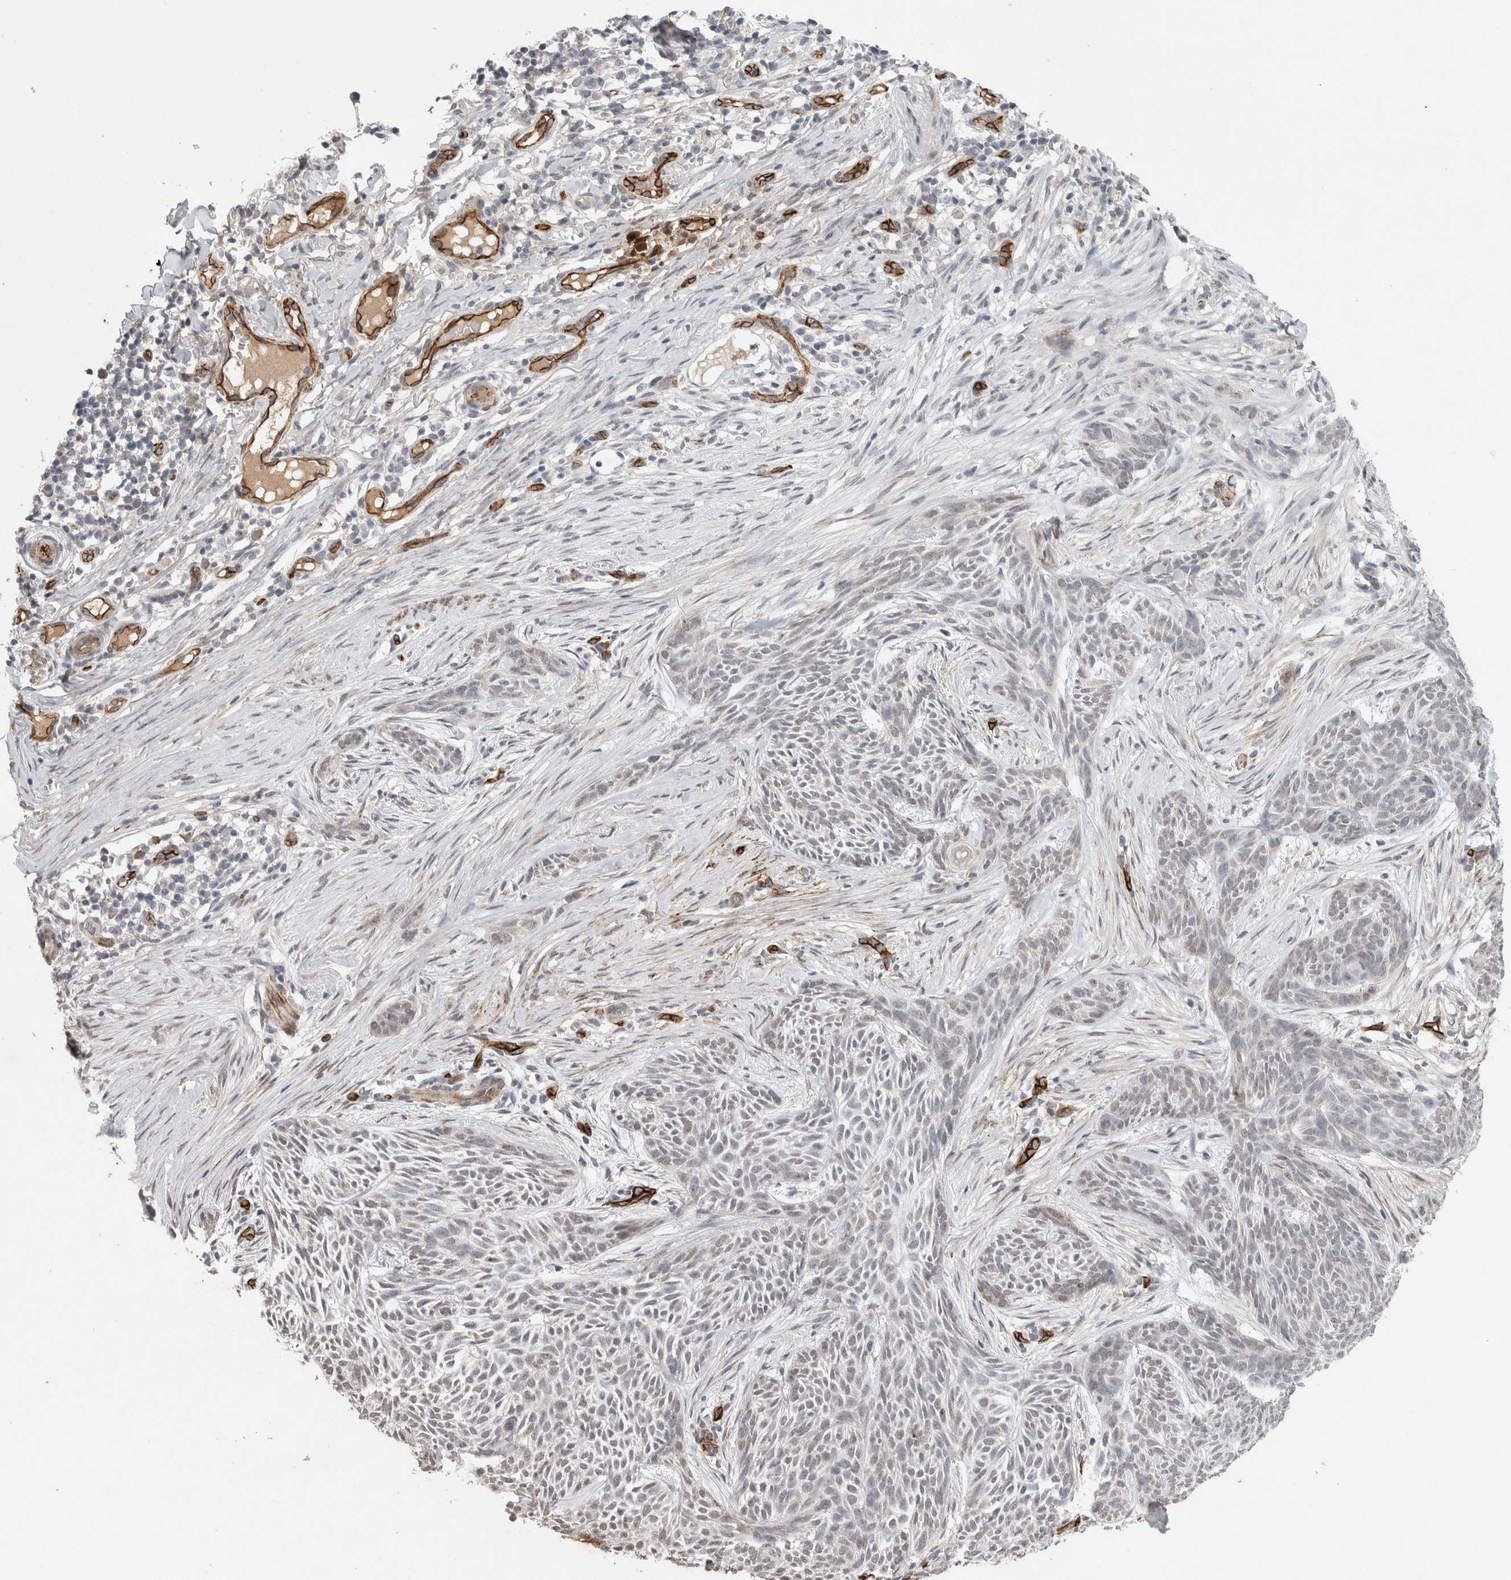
{"staining": {"intensity": "negative", "quantity": "none", "location": "none"}, "tissue": "skin cancer", "cell_type": "Tumor cells", "image_type": "cancer", "snomed": [{"axis": "morphology", "description": "Basal cell carcinoma"}, {"axis": "topography", "description": "Skin"}], "caption": "IHC photomicrograph of human skin cancer (basal cell carcinoma) stained for a protein (brown), which displays no positivity in tumor cells.", "gene": "CDH13", "patient": {"sex": "female", "age": 59}}